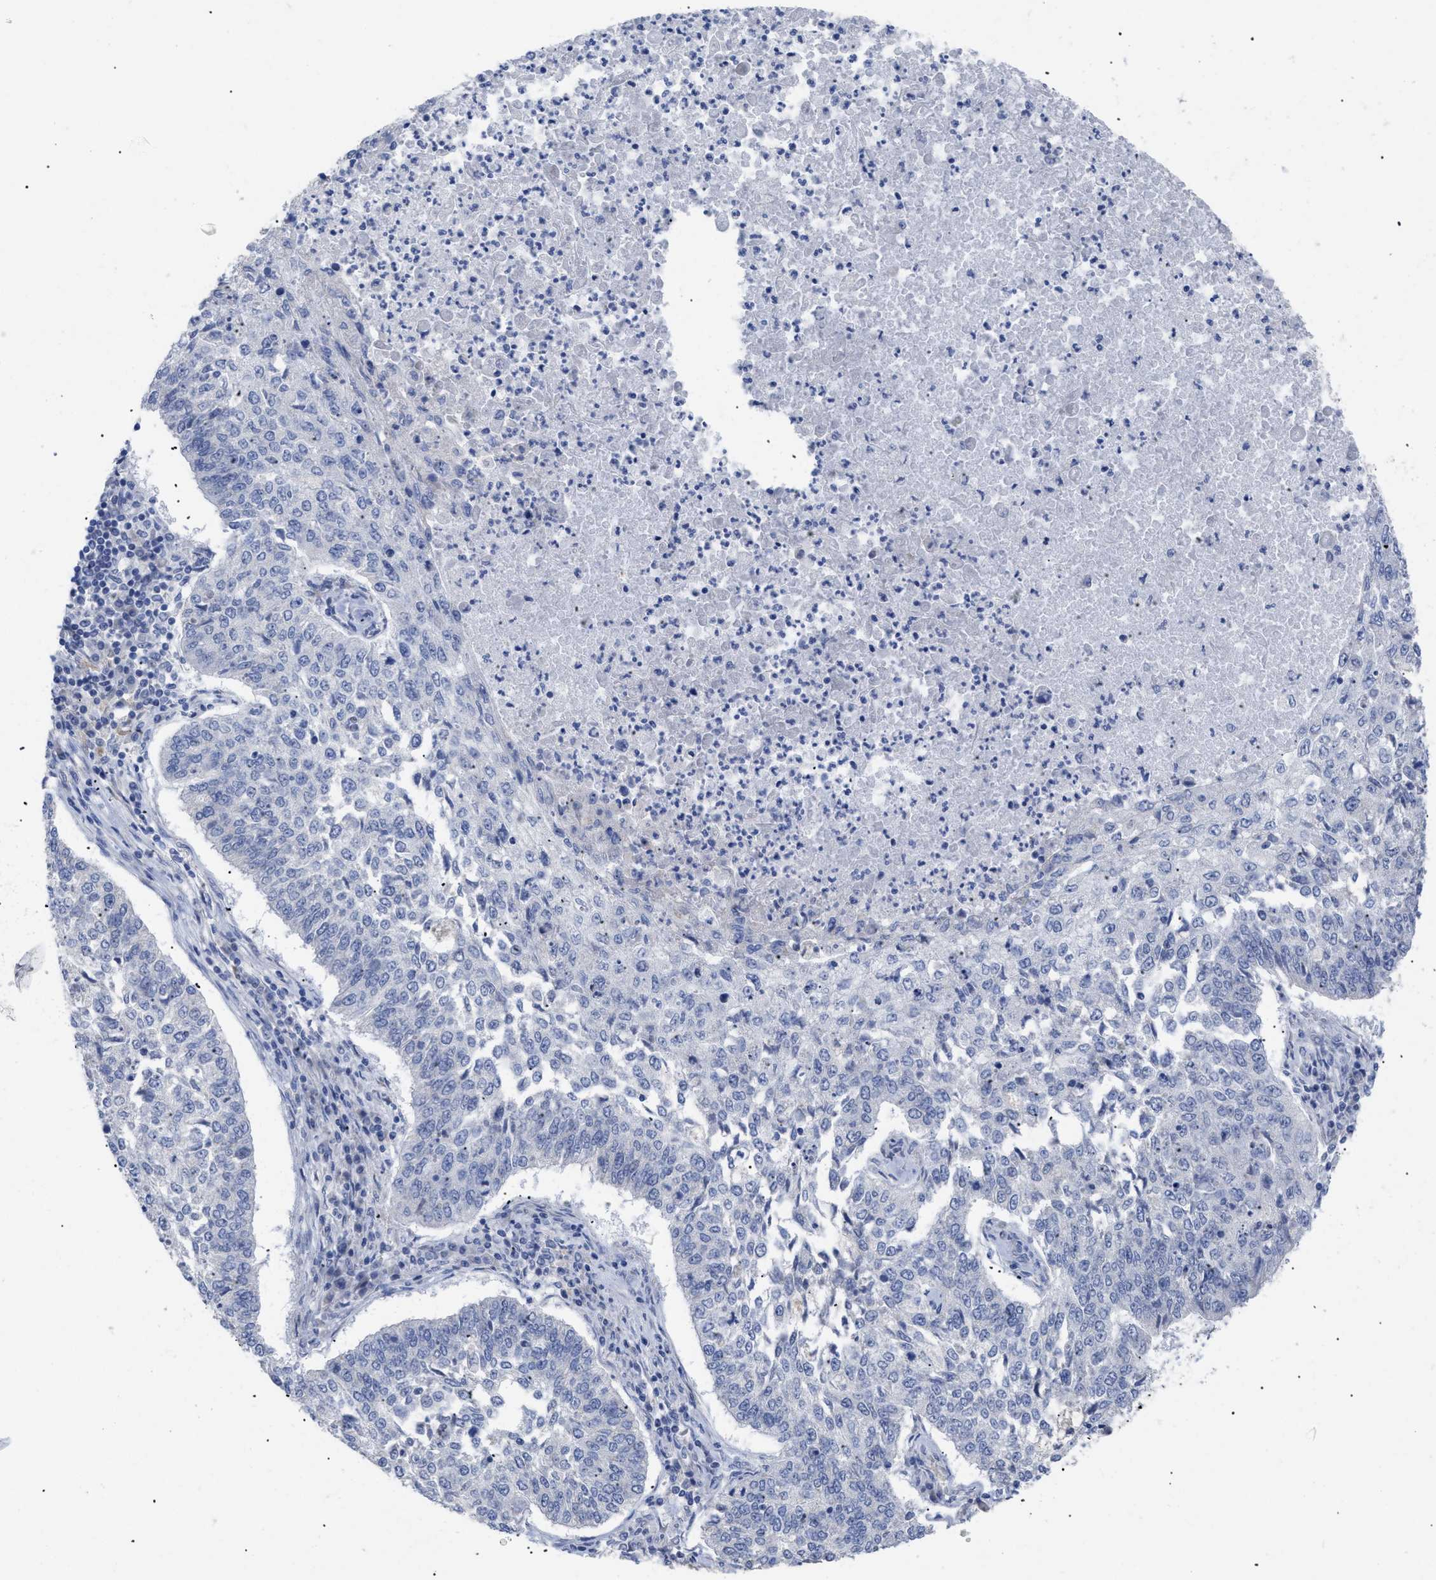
{"staining": {"intensity": "negative", "quantity": "none", "location": "none"}, "tissue": "lung cancer", "cell_type": "Tumor cells", "image_type": "cancer", "snomed": [{"axis": "morphology", "description": "Normal tissue, NOS"}, {"axis": "morphology", "description": "Squamous cell carcinoma, NOS"}, {"axis": "topography", "description": "Cartilage tissue"}, {"axis": "topography", "description": "Bronchus"}, {"axis": "topography", "description": "Lung"}], "caption": "A photomicrograph of lung cancer stained for a protein reveals no brown staining in tumor cells. (Stains: DAB IHC with hematoxylin counter stain, Microscopy: brightfield microscopy at high magnification).", "gene": "CAV3", "patient": {"sex": "female", "age": 49}}